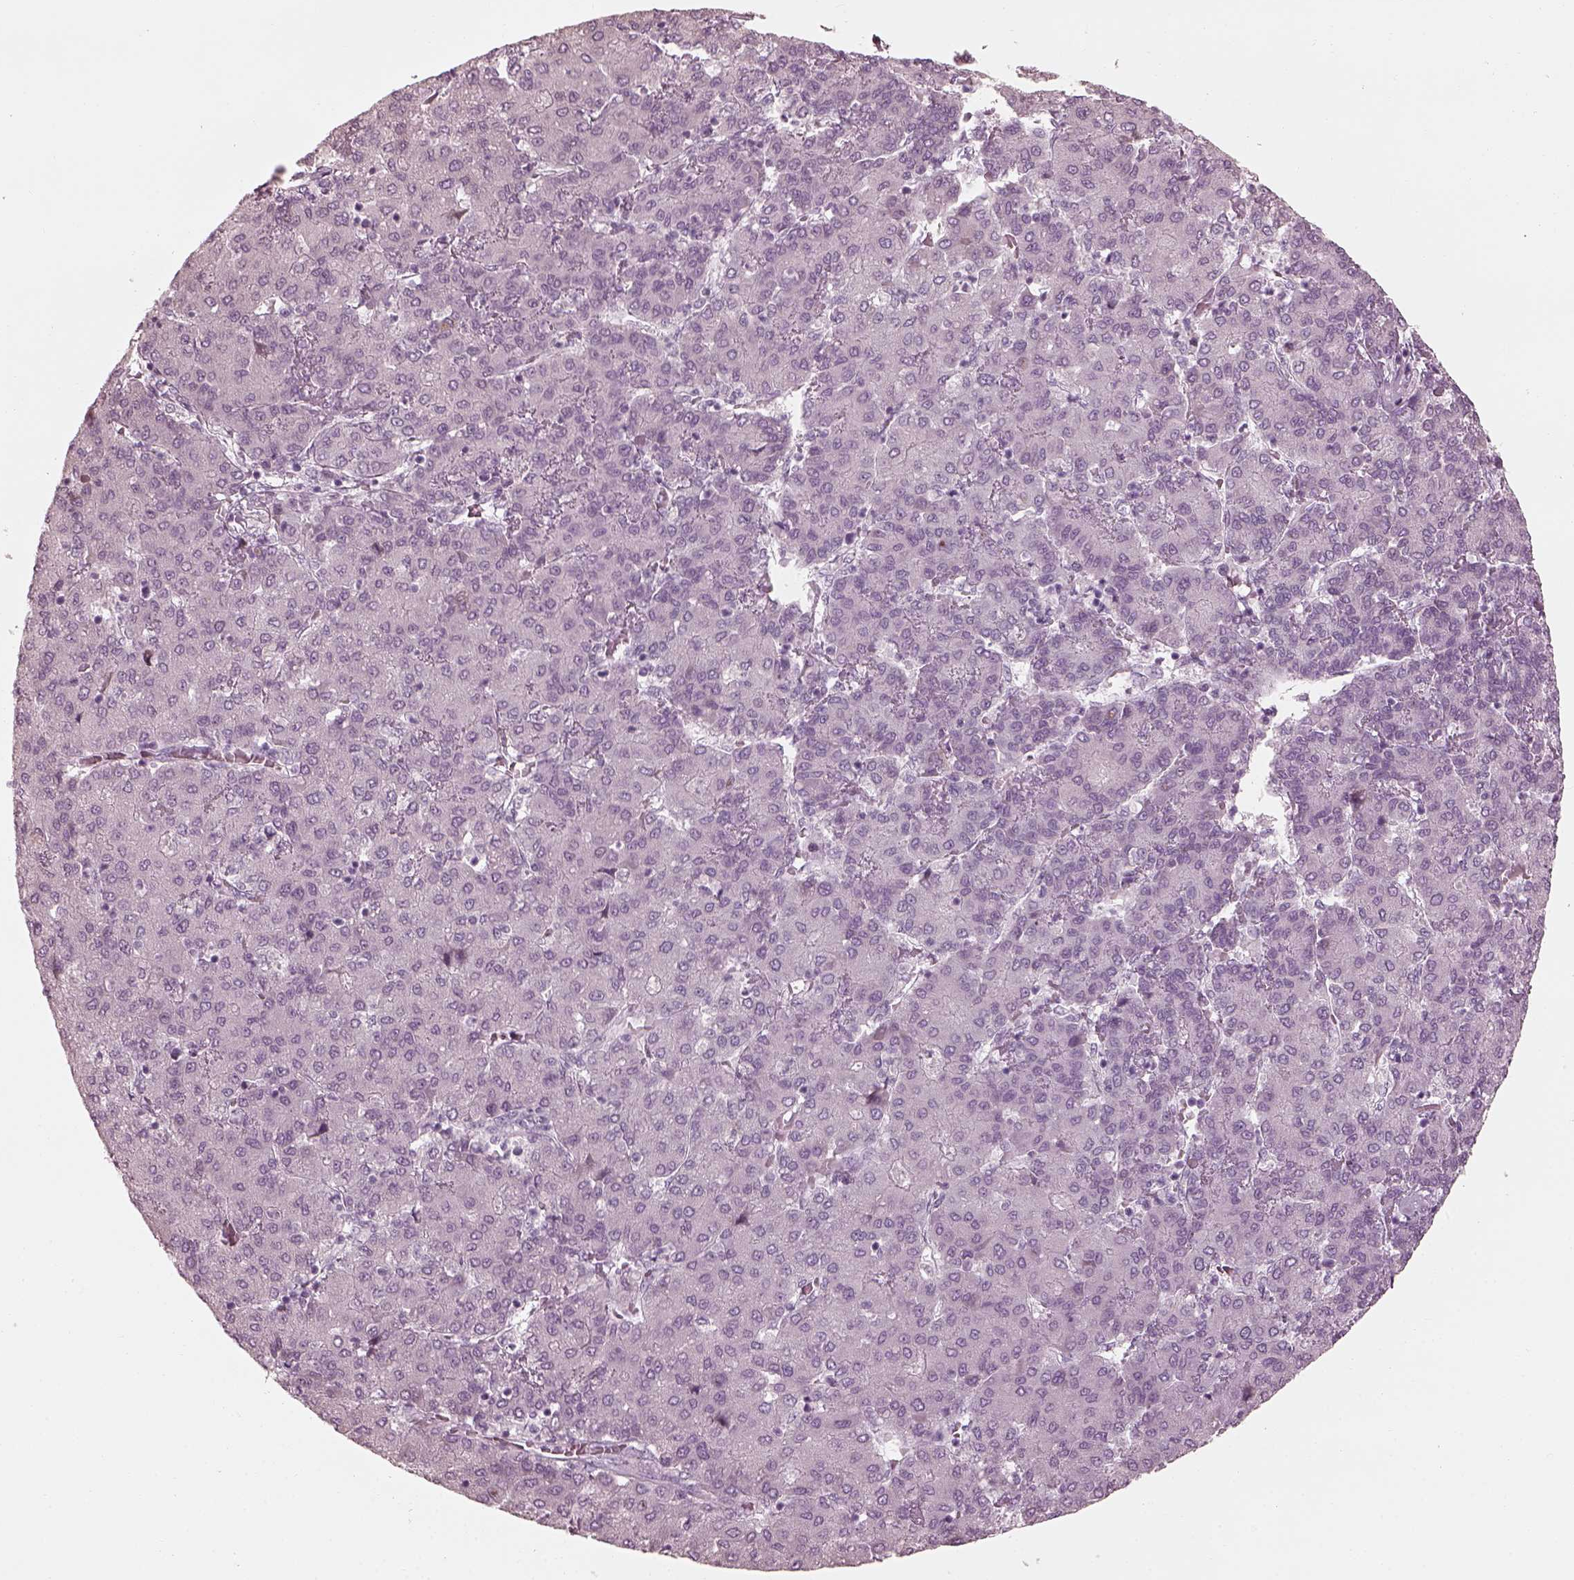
{"staining": {"intensity": "negative", "quantity": "none", "location": "none"}, "tissue": "liver cancer", "cell_type": "Tumor cells", "image_type": "cancer", "snomed": [{"axis": "morphology", "description": "Carcinoma, Hepatocellular, NOS"}, {"axis": "topography", "description": "Liver"}], "caption": "Immunohistochemistry (IHC) micrograph of liver cancer (hepatocellular carcinoma) stained for a protein (brown), which reveals no positivity in tumor cells.", "gene": "SAXO2", "patient": {"sex": "male", "age": 65}}